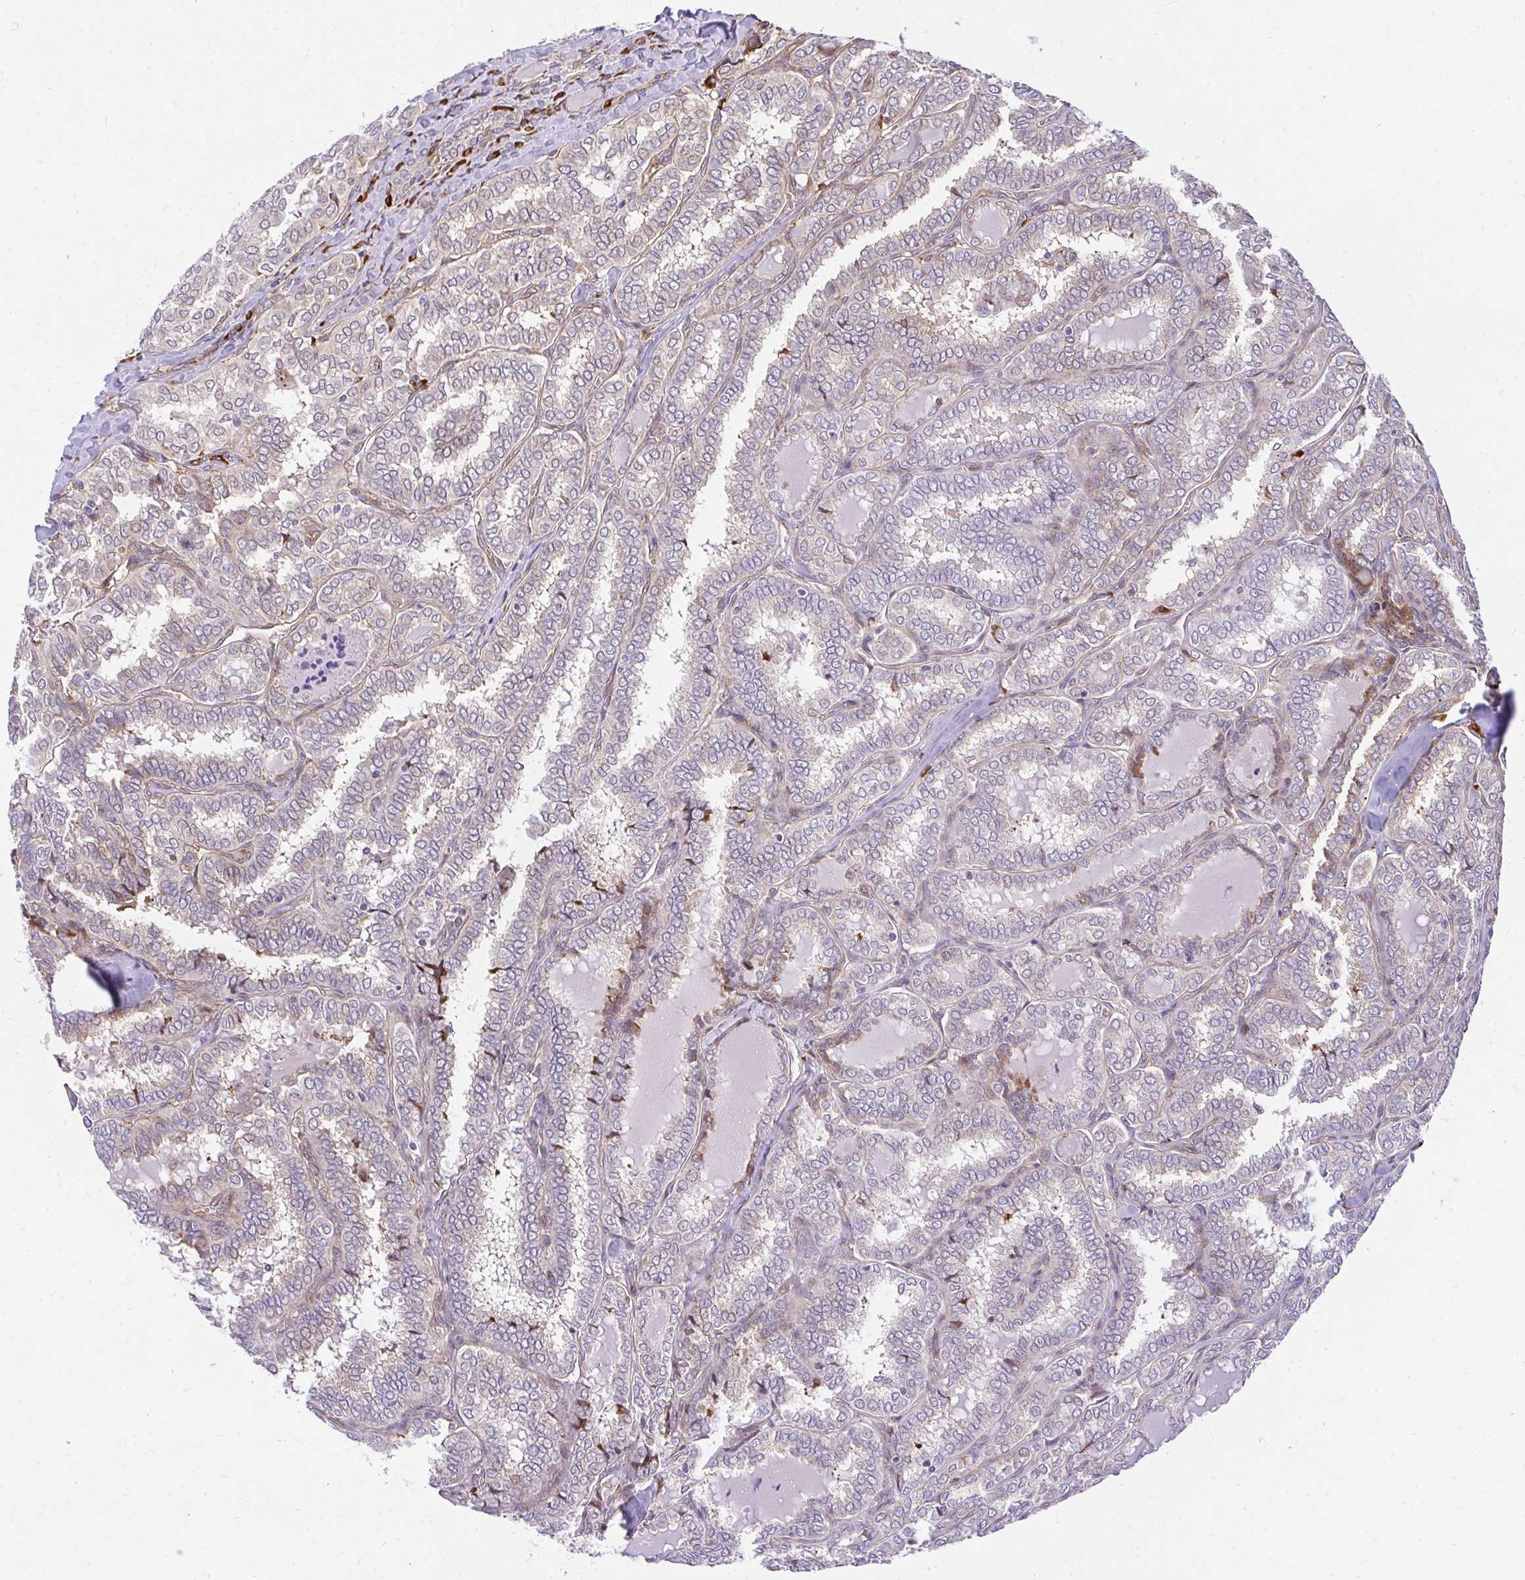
{"staining": {"intensity": "negative", "quantity": "none", "location": "none"}, "tissue": "thyroid cancer", "cell_type": "Tumor cells", "image_type": "cancer", "snomed": [{"axis": "morphology", "description": "Papillary adenocarcinoma, NOS"}, {"axis": "topography", "description": "Thyroid gland"}], "caption": "This is an IHC image of thyroid cancer (papillary adenocarcinoma). There is no expression in tumor cells.", "gene": "RSKR", "patient": {"sex": "female", "age": 30}}